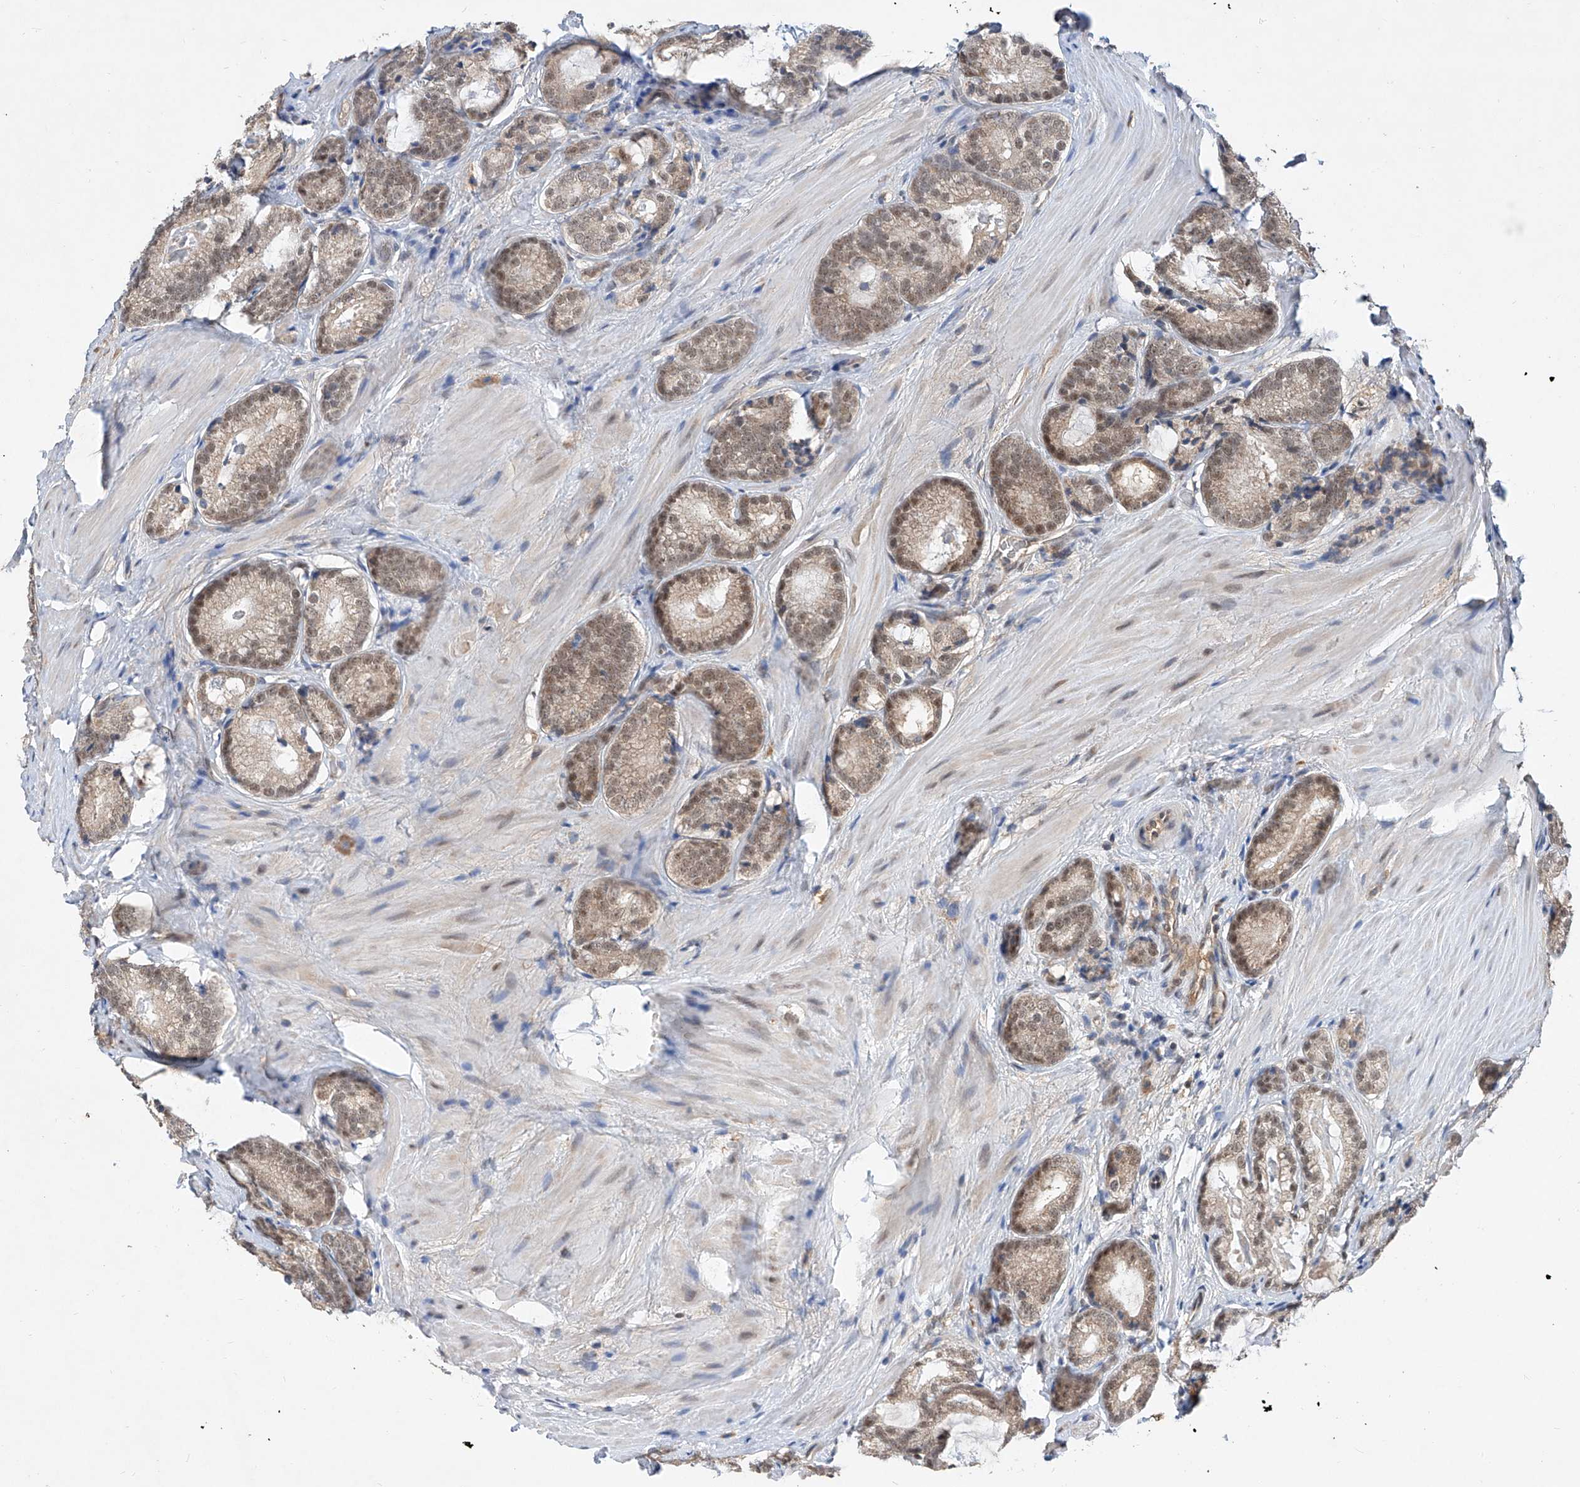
{"staining": {"intensity": "weak", "quantity": "25%-75%", "location": "nuclear"}, "tissue": "prostate cancer", "cell_type": "Tumor cells", "image_type": "cancer", "snomed": [{"axis": "morphology", "description": "Adenocarcinoma, High grade"}, {"axis": "topography", "description": "Prostate"}], "caption": "Prostate cancer stained for a protein (brown) demonstrates weak nuclear positive staining in about 25%-75% of tumor cells.", "gene": "CARMIL3", "patient": {"sex": "male", "age": 63}}